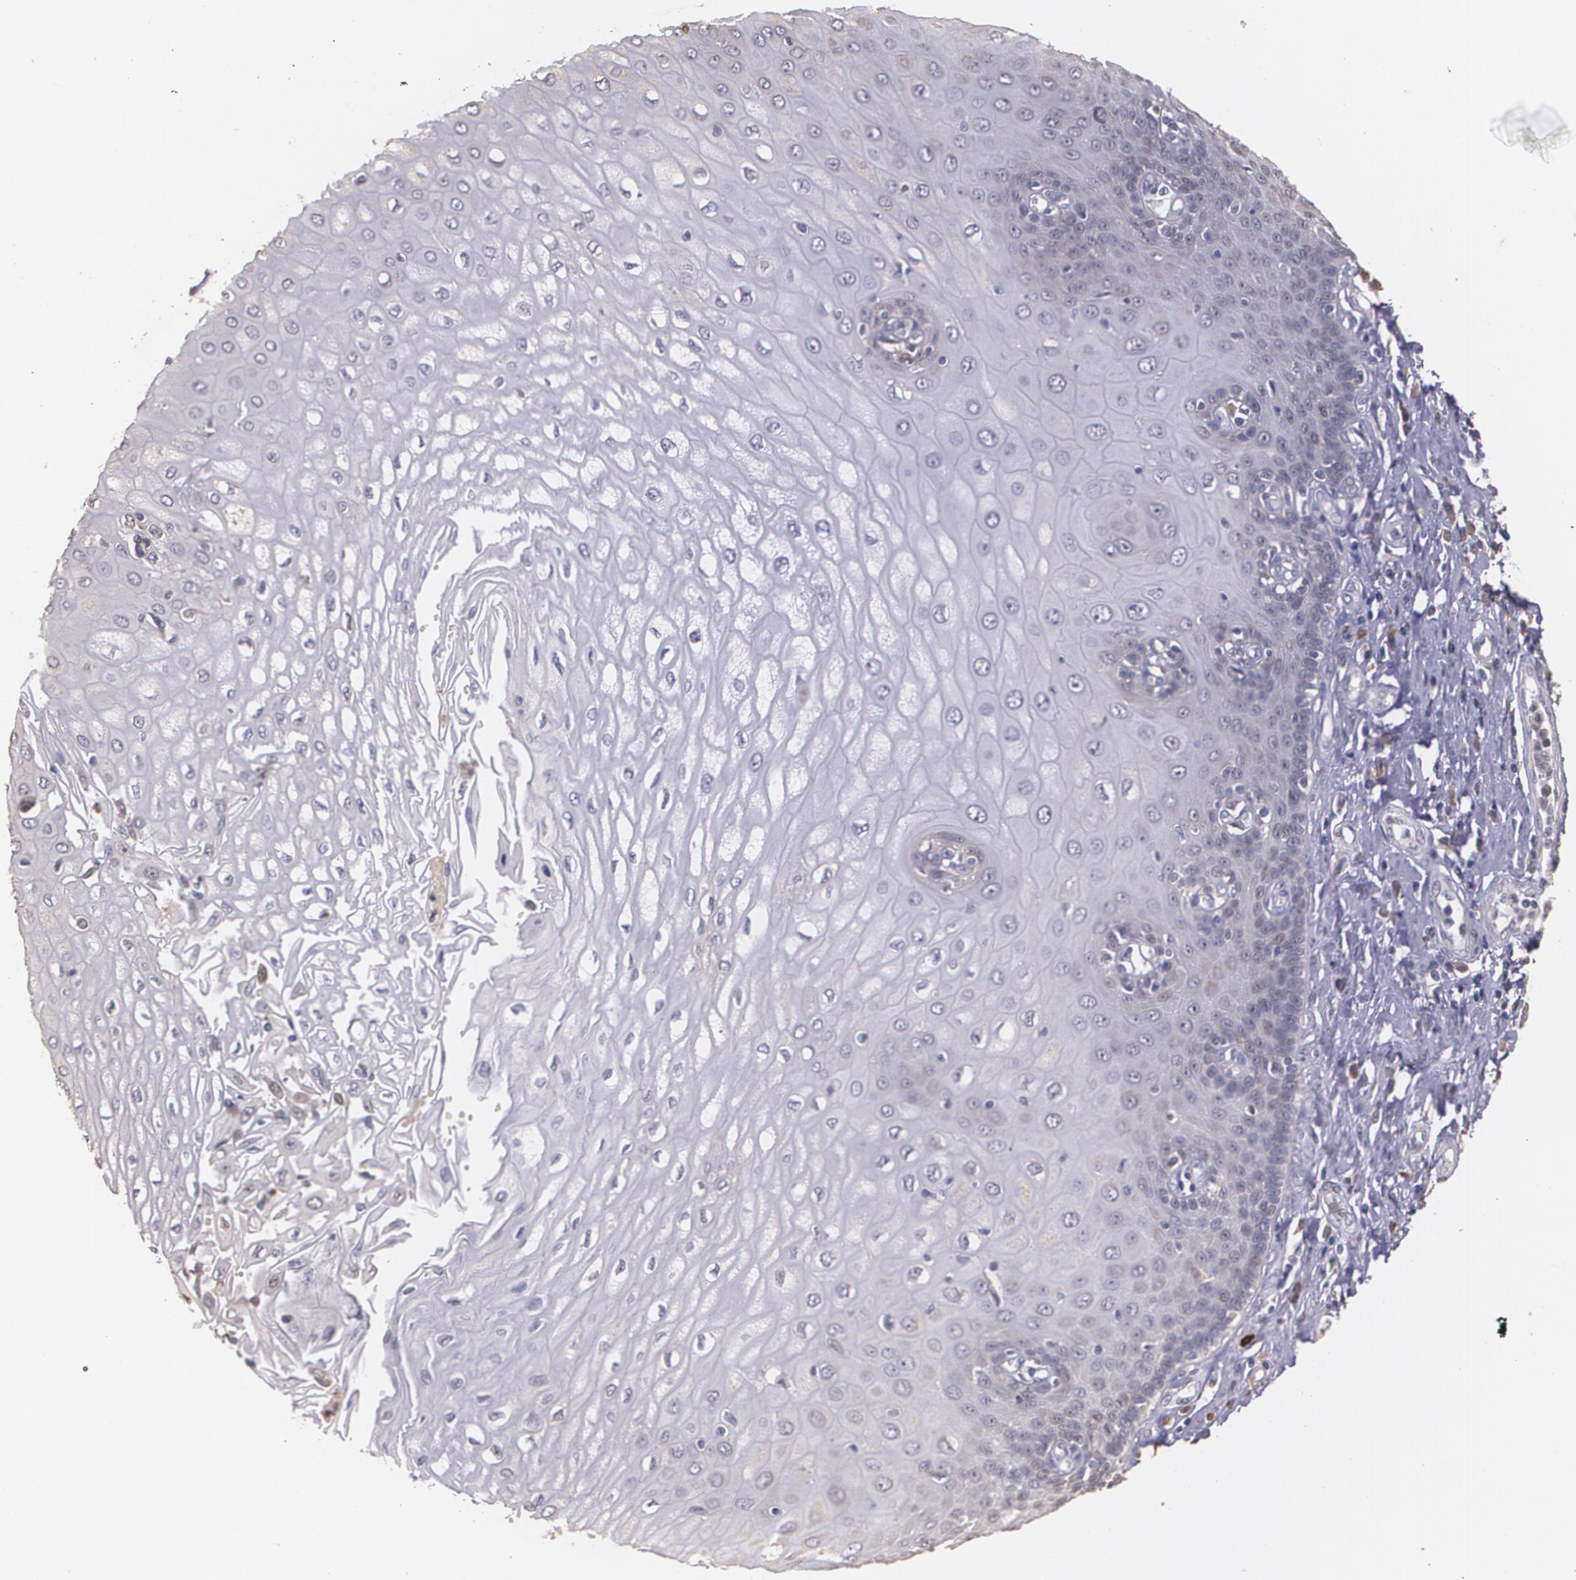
{"staining": {"intensity": "weak", "quantity": "<25%", "location": "cytoplasmic/membranous,nuclear"}, "tissue": "esophagus", "cell_type": "Squamous epithelial cells", "image_type": "normal", "snomed": [{"axis": "morphology", "description": "Normal tissue, NOS"}, {"axis": "topography", "description": "Esophagus"}], "caption": "Immunohistochemistry of benign human esophagus demonstrates no positivity in squamous epithelial cells.", "gene": "ATF3", "patient": {"sex": "male", "age": 62}}